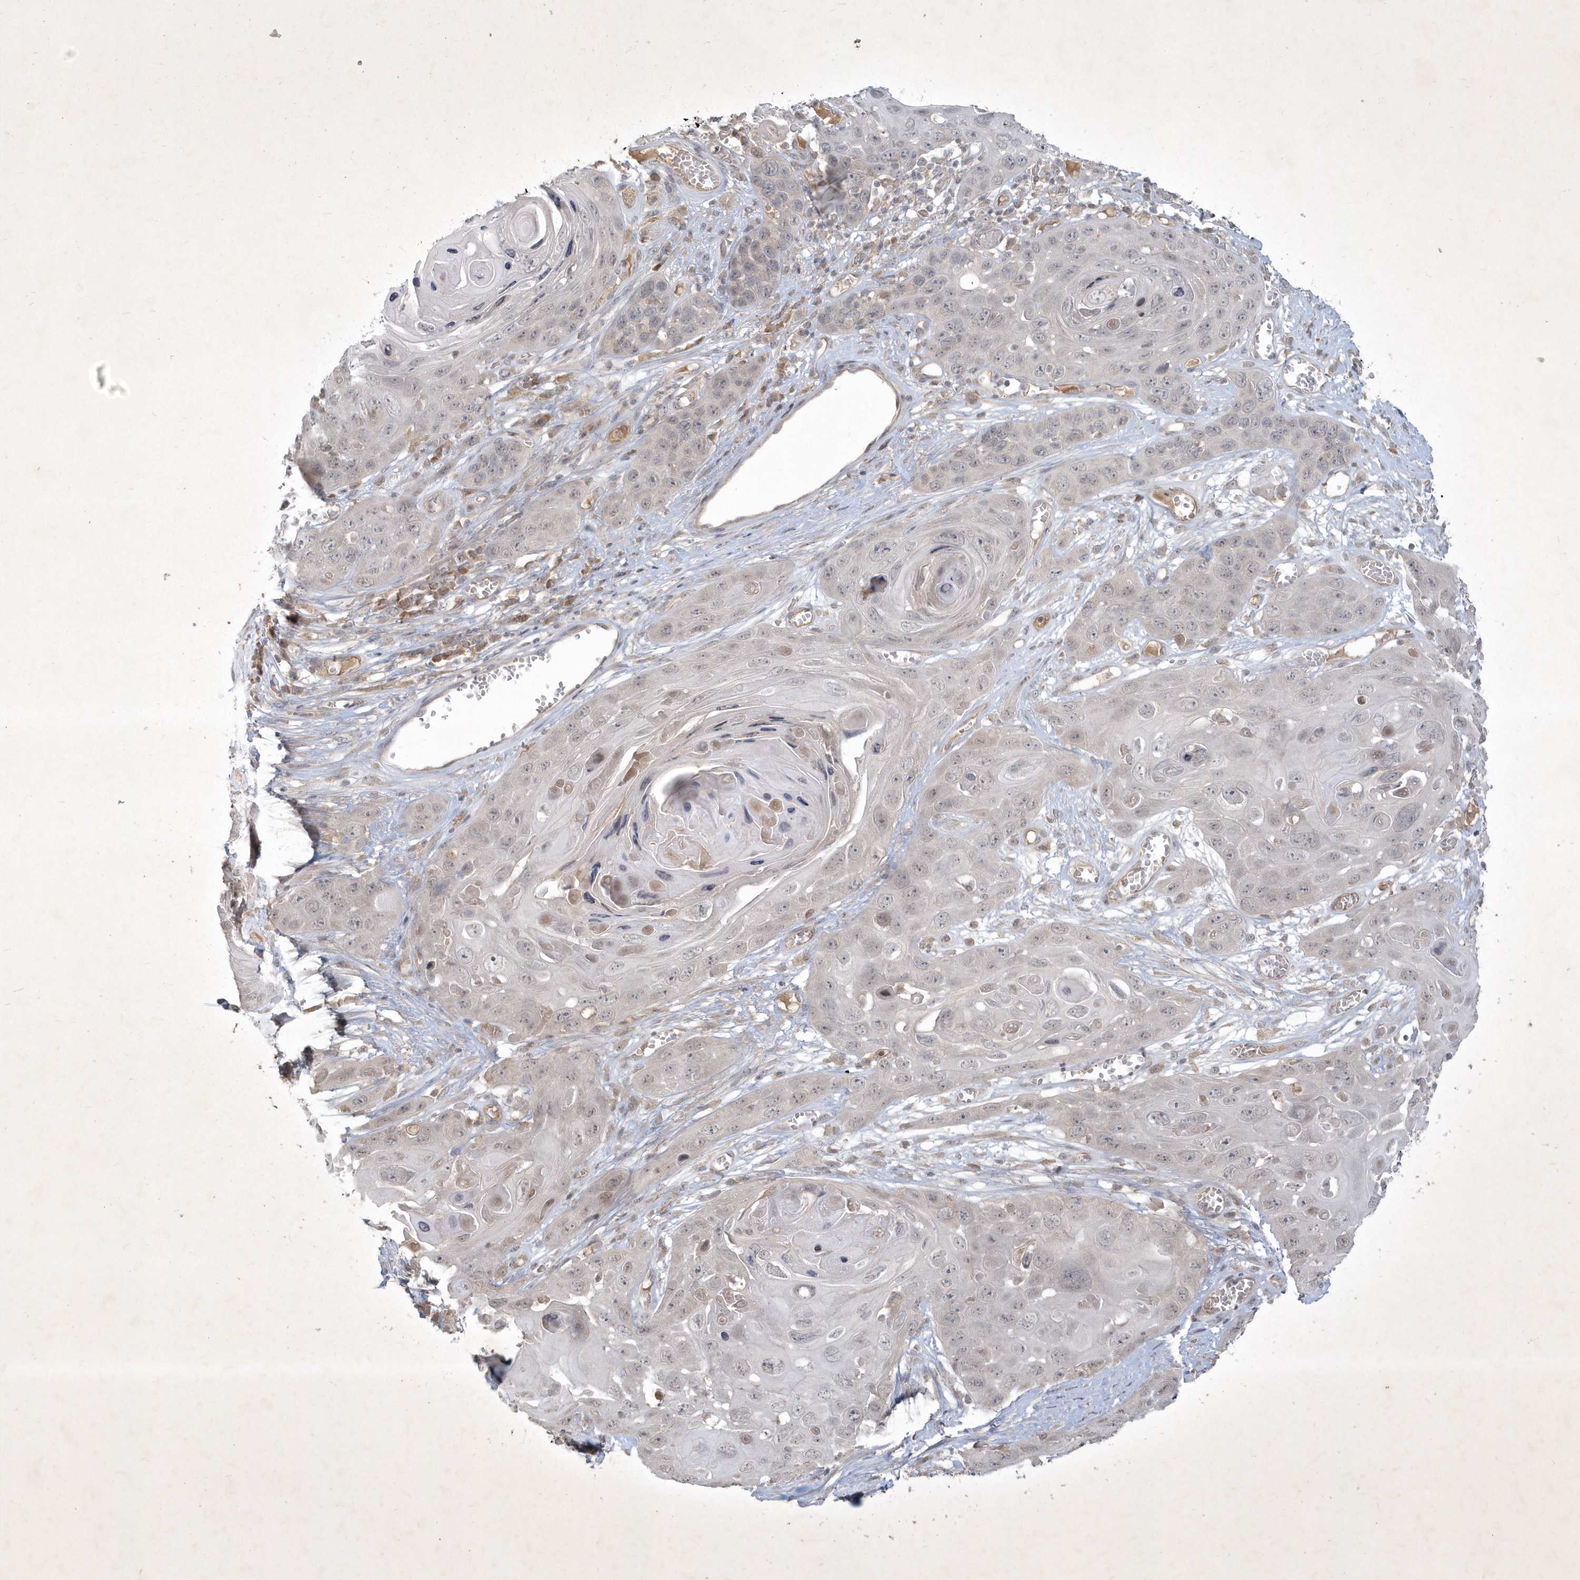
{"staining": {"intensity": "negative", "quantity": "none", "location": "none"}, "tissue": "skin cancer", "cell_type": "Tumor cells", "image_type": "cancer", "snomed": [{"axis": "morphology", "description": "Squamous cell carcinoma, NOS"}, {"axis": "topography", "description": "Skin"}], "caption": "High power microscopy photomicrograph of an immunohistochemistry micrograph of skin squamous cell carcinoma, revealing no significant positivity in tumor cells. (Stains: DAB (3,3'-diaminobenzidine) immunohistochemistry with hematoxylin counter stain, Microscopy: brightfield microscopy at high magnification).", "gene": "BOD1", "patient": {"sex": "male", "age": 55}}